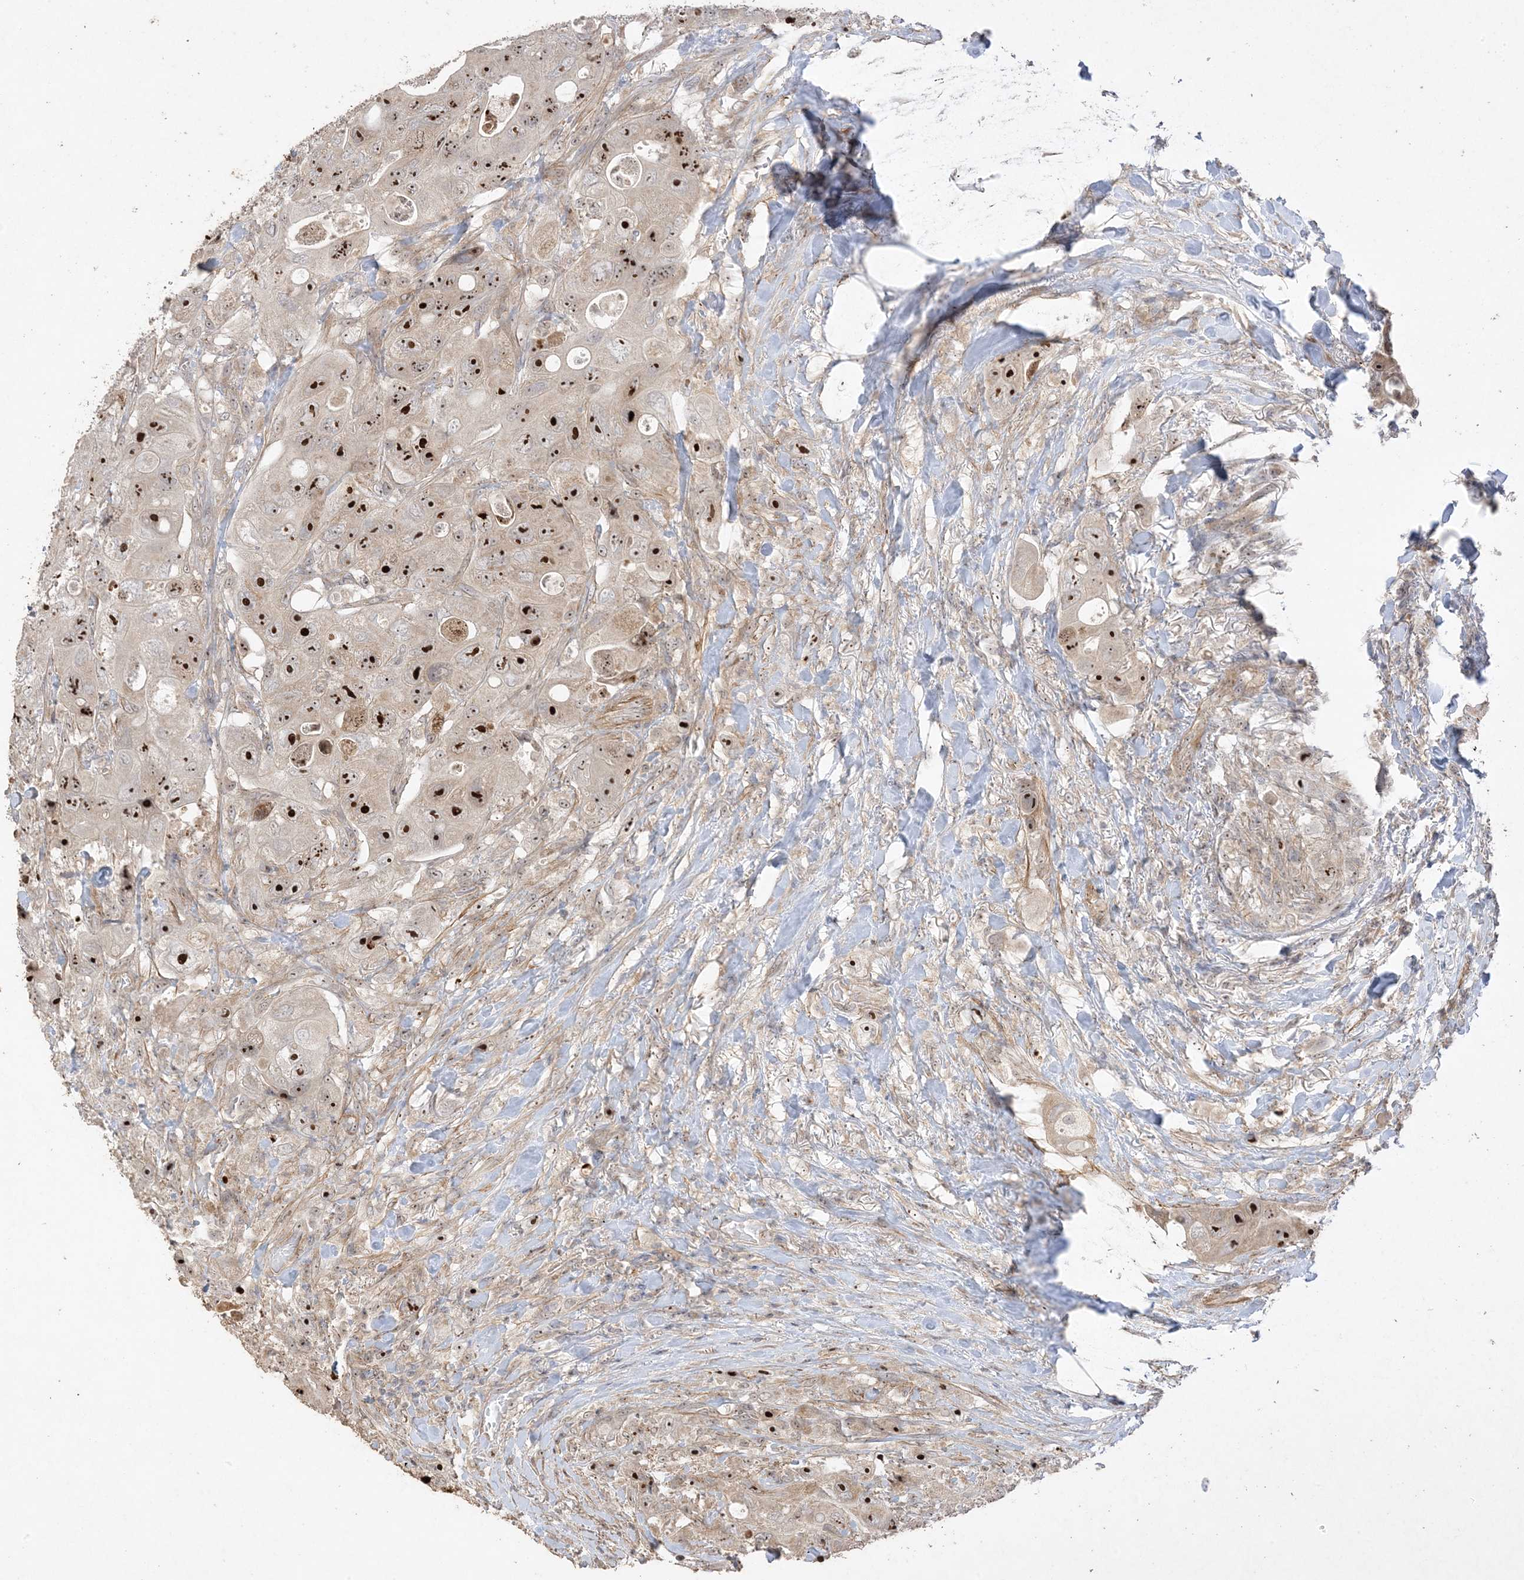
{"staining": {"intensity": "strong", "quantity": ">75%", "location": "nuclear"}, "tissue": "colorectal cancer", "cell_type": "Tumor cells", "image_type": "cancer", "snomed": [{"axis": "morphology", "description": "Adenocarcinoma, NOS"}, {"axis": "topography", "description": "Colon"}], "caption": "Colorectal adenocarcinoma stained for a protein reveals strong nuclear positivity in tumor cells.", "gene": "DDX18", "patient": {"sex": "female", "age": 46}}